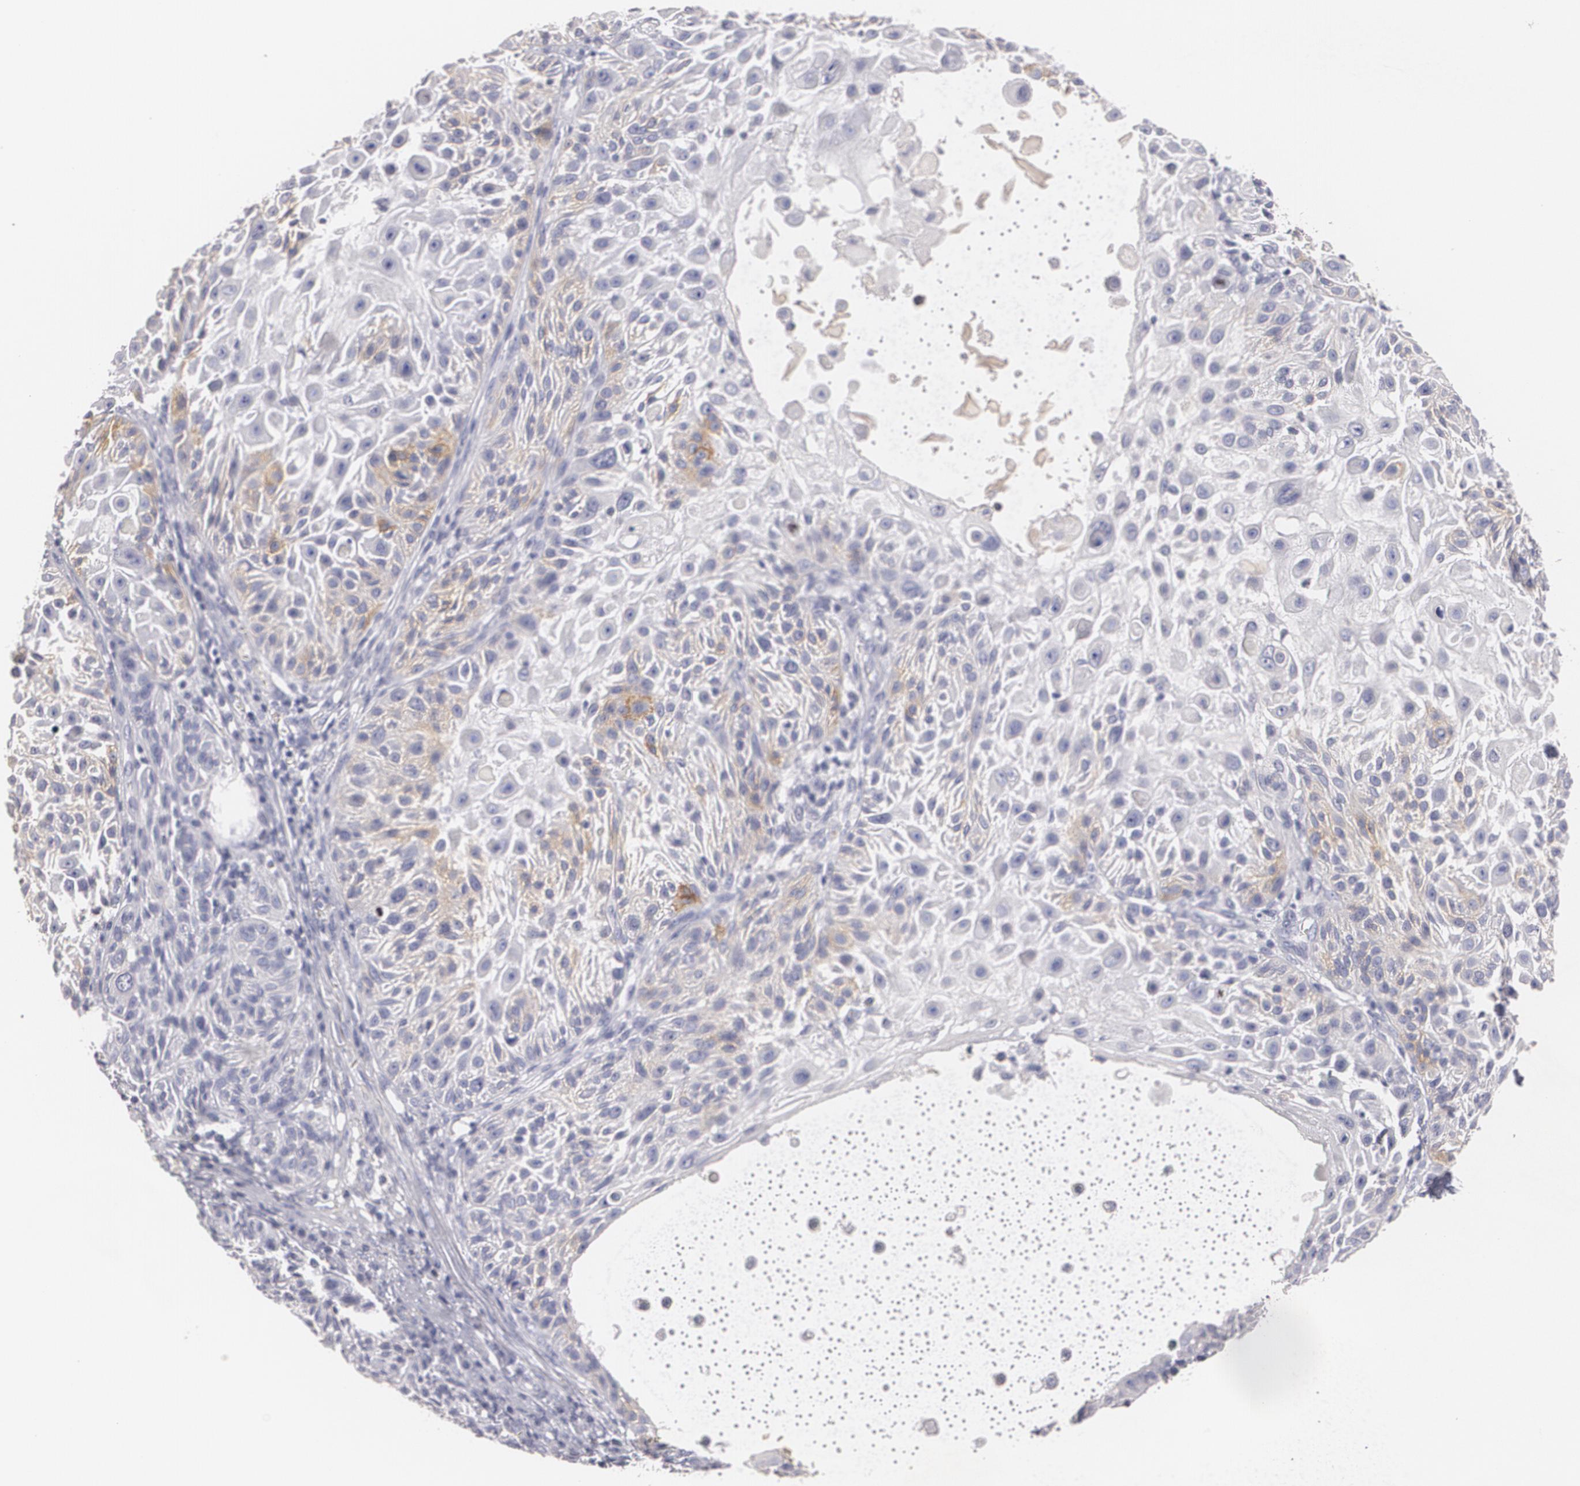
{"staining": {"intensity": "weak", "quantity": "<25%", "location": "cytoplasmic/membranous"}, "tissue": "skin cancer", "cell_type": "Tumor cells", "image_type": "cancer", "snomed": [{"axis": "morphology", "description": "Squamous cell carcinoma, NOS"}, {"axis": "topography", "description": "Skin"}], "caption": "DAB (3,3'-diaminobenzidine) immunohistochemical staining of squamous cell carcinoma (skin) demonstrates no significant expression in tumor cells.", "gene": "NGFR", "patient": {"sex": "female", "age": 89}}